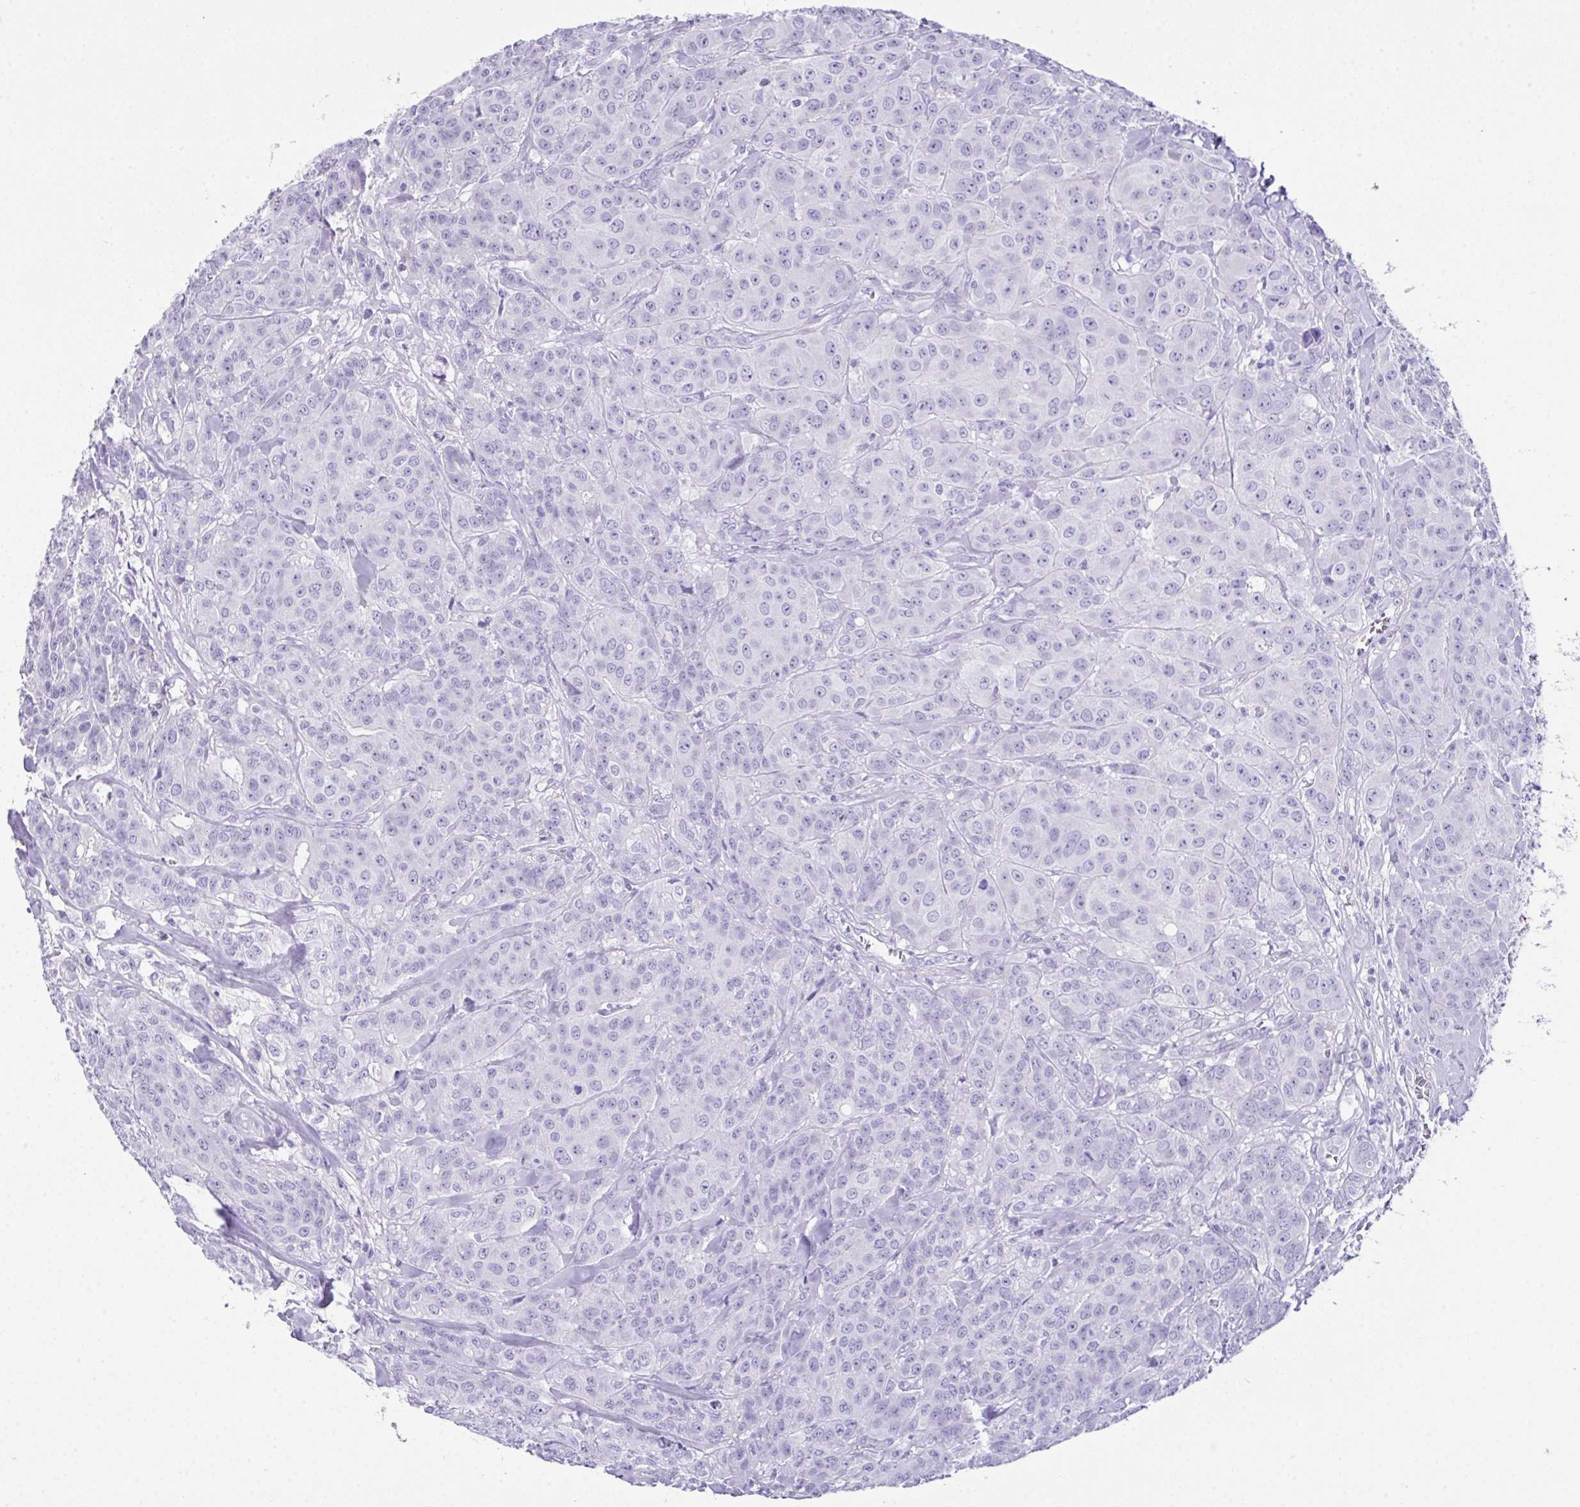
{"staining": {"intensity": "negative", "quantity": "none", "location": "none"}, "tissue": "breast cancer", "cell_type": "Tumor cells", "image_type": "cancer", "snomed": [{"axis": "morphology", "description": "Normal tissue, NOS"}, {"axis": "morphology", "description": "Duct carcinoma"}, {"axis": "topography", "description": "Breast"}], "caption": "Breast cancer (intraductal carcinoma) stained for a protein using immunohistochemistry (IHC) demonstrates no expression tumor cells.", "gene": "LGALS4", "patient": {"sex": "female", "age": 43}}